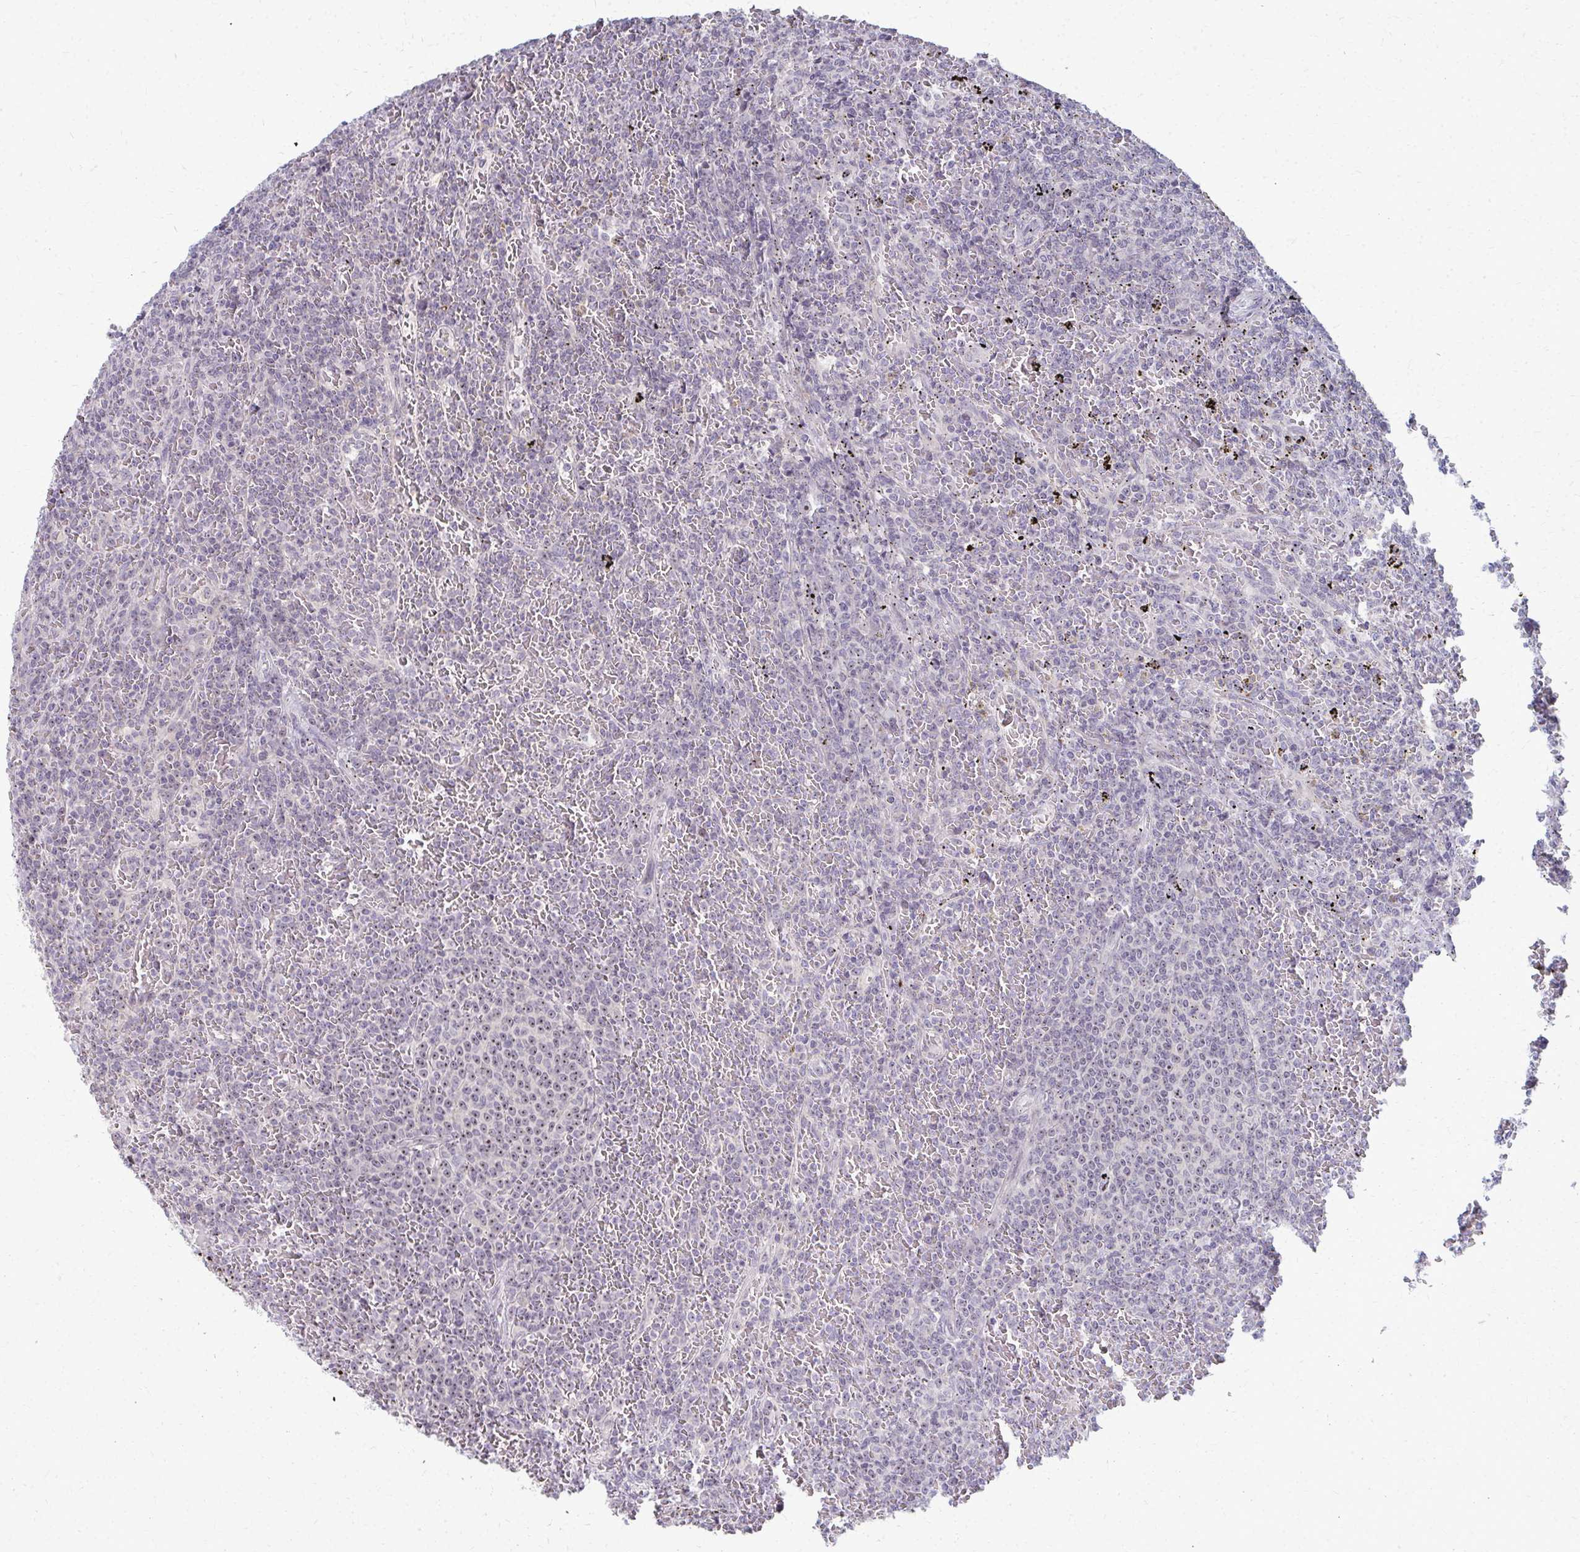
{"staining": {"intensity": "weak", "quantity": "25%-75%", "location": "nuclear"}, "tissue": "lymphoma", "cell_type": "Tumor cells", "image_type": "cancer", "snomed": [{"axis": "morphology", "description": "Malignant lymphoma, non-Hodgkin's type, Low grade"}, {"axis": "topography", "description": "Spleen"}], "caption": "DAB immunohistochemical staining of lymphoma demonstrates weak nuclear protein positivity in approximately 25%-75% of tumor cells.", "gene": "NUDT16", "patient": {"sex": "female", "age": 77}}